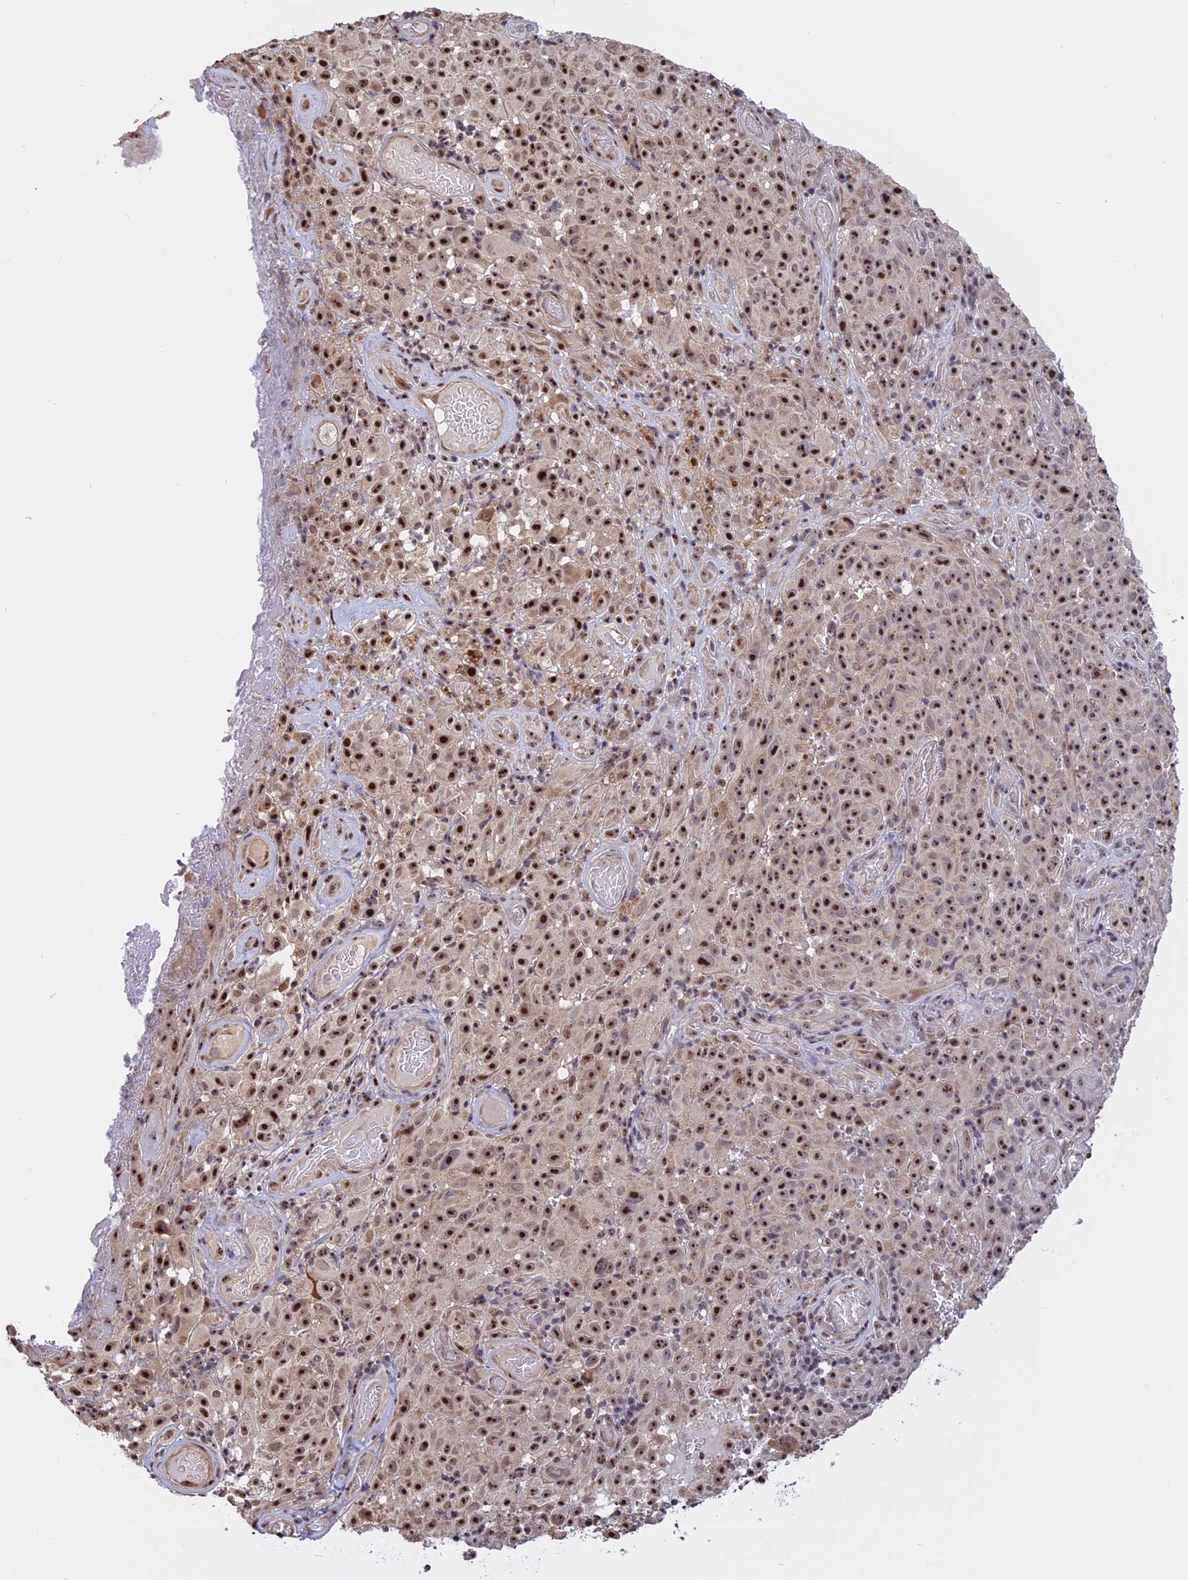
{"staining": {"intensity": "moderate", "quantity": ">75%", "location": "nuclear"}, "tissue": "melanoma", "cell_type": "Tumor cells", "image_type": "cancer", "snomed": [{"axis": "morphology", "description": "Malignant melanoma, NOS"}, {"axis": "topography", "description": "Skin"}], "caption": "A brown stain highlights moderate nuclear expression of a protein in human malignant melanoma tumor cells.", "gene": "MGA", "patient": {"sex": "female", "age": 82}}